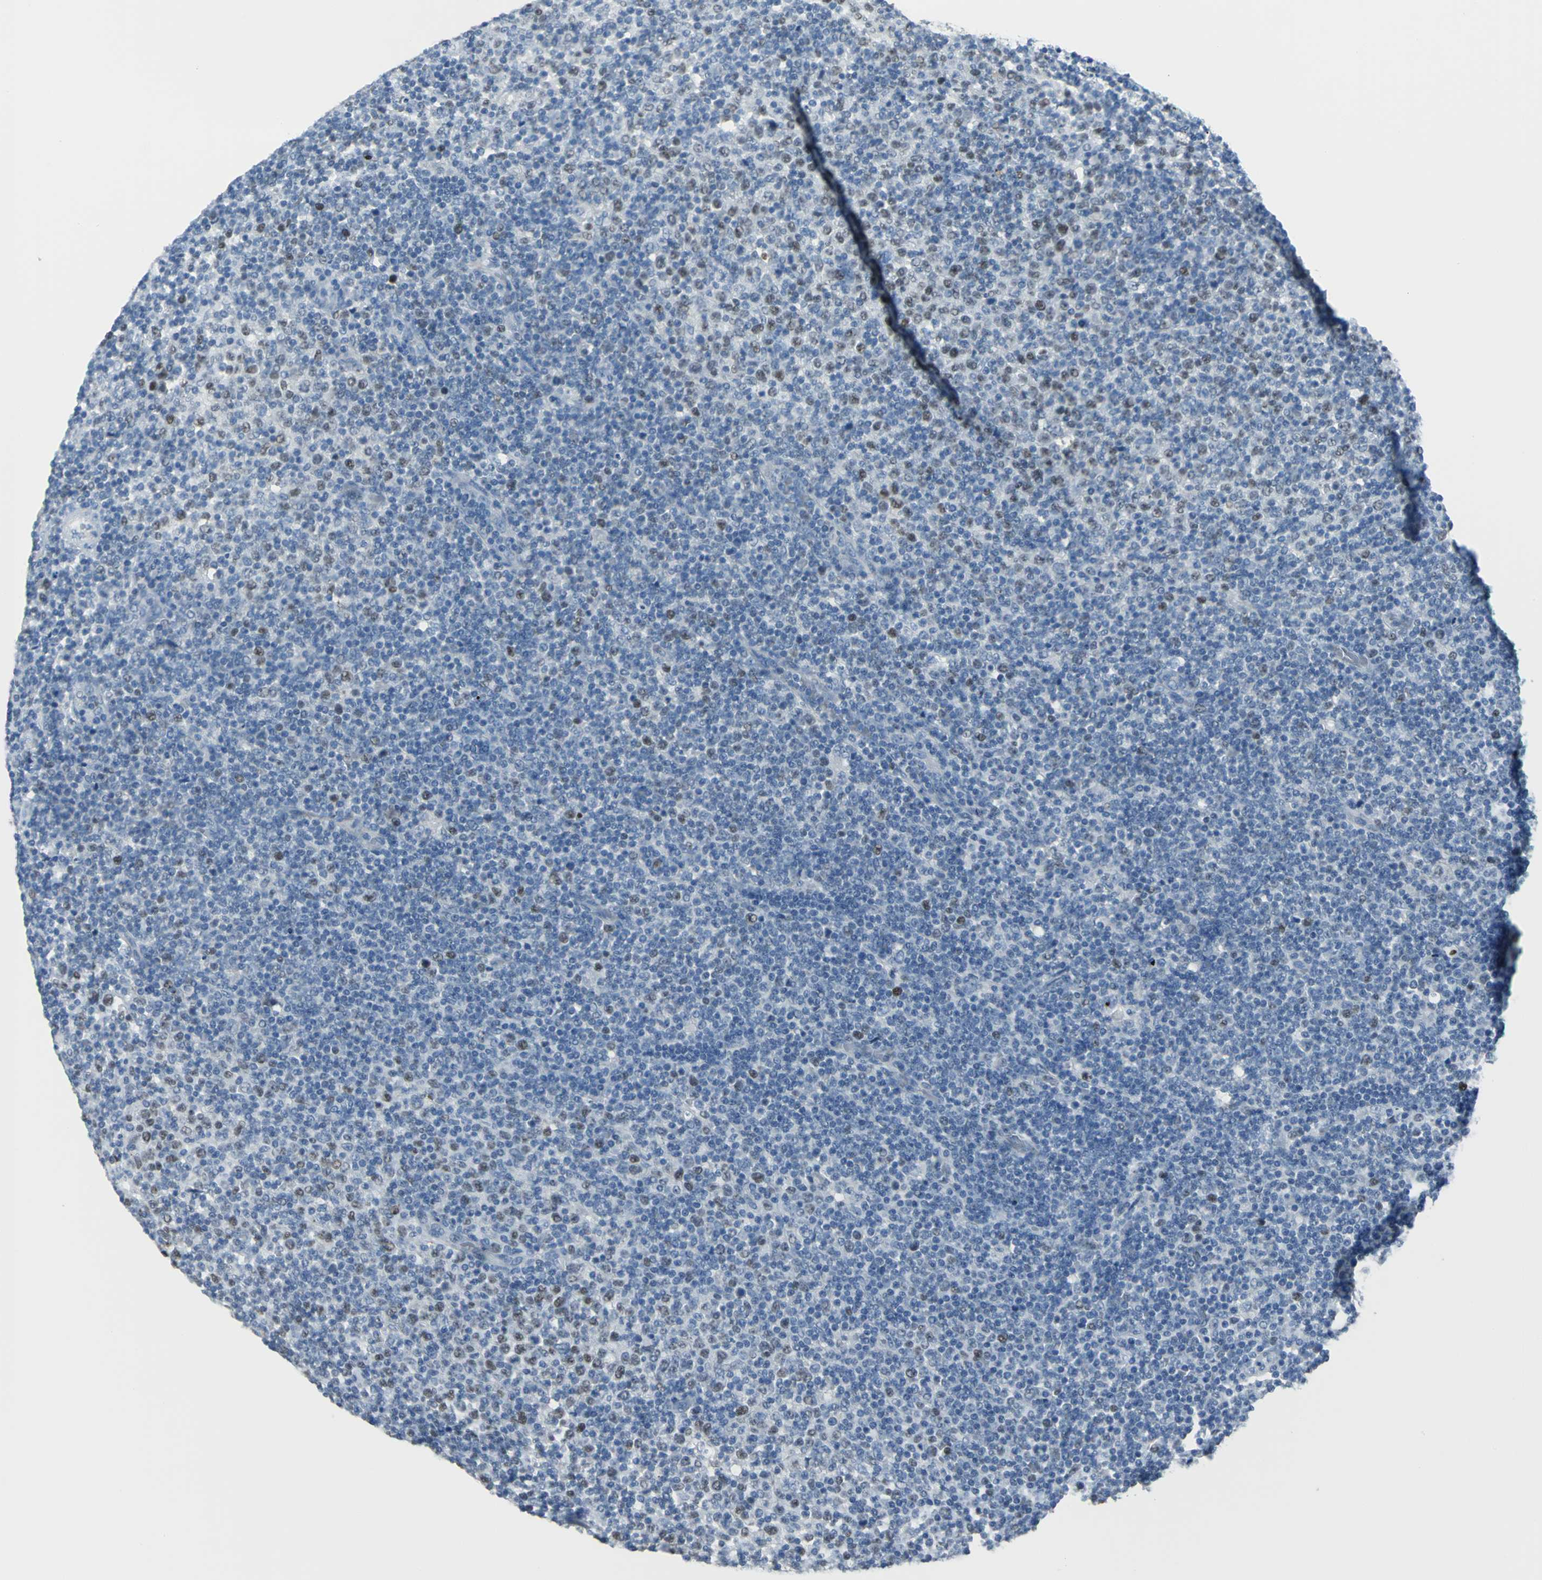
{"staining": {"intensity": "moderate", "quantity": "<25%", "location": "nuclear"}, "tissue": "lymphoma", "cell_type": "Tumor cells", "image_type": "cancer", "snomed": [{"axis": "morphology", "description": "Malignant lymphoma, non-Hodgkin's type, Low grade"}, {"axis": "topography", "description": "Lymph node"}], "caption": "Malignant lymphoma, non-Hodgkin's type (low-grade) stained with a protein marker reveals moderate staining in tumor cells.", "gene": "MCM3", "patient": {"sex": "male", "age": 70}}